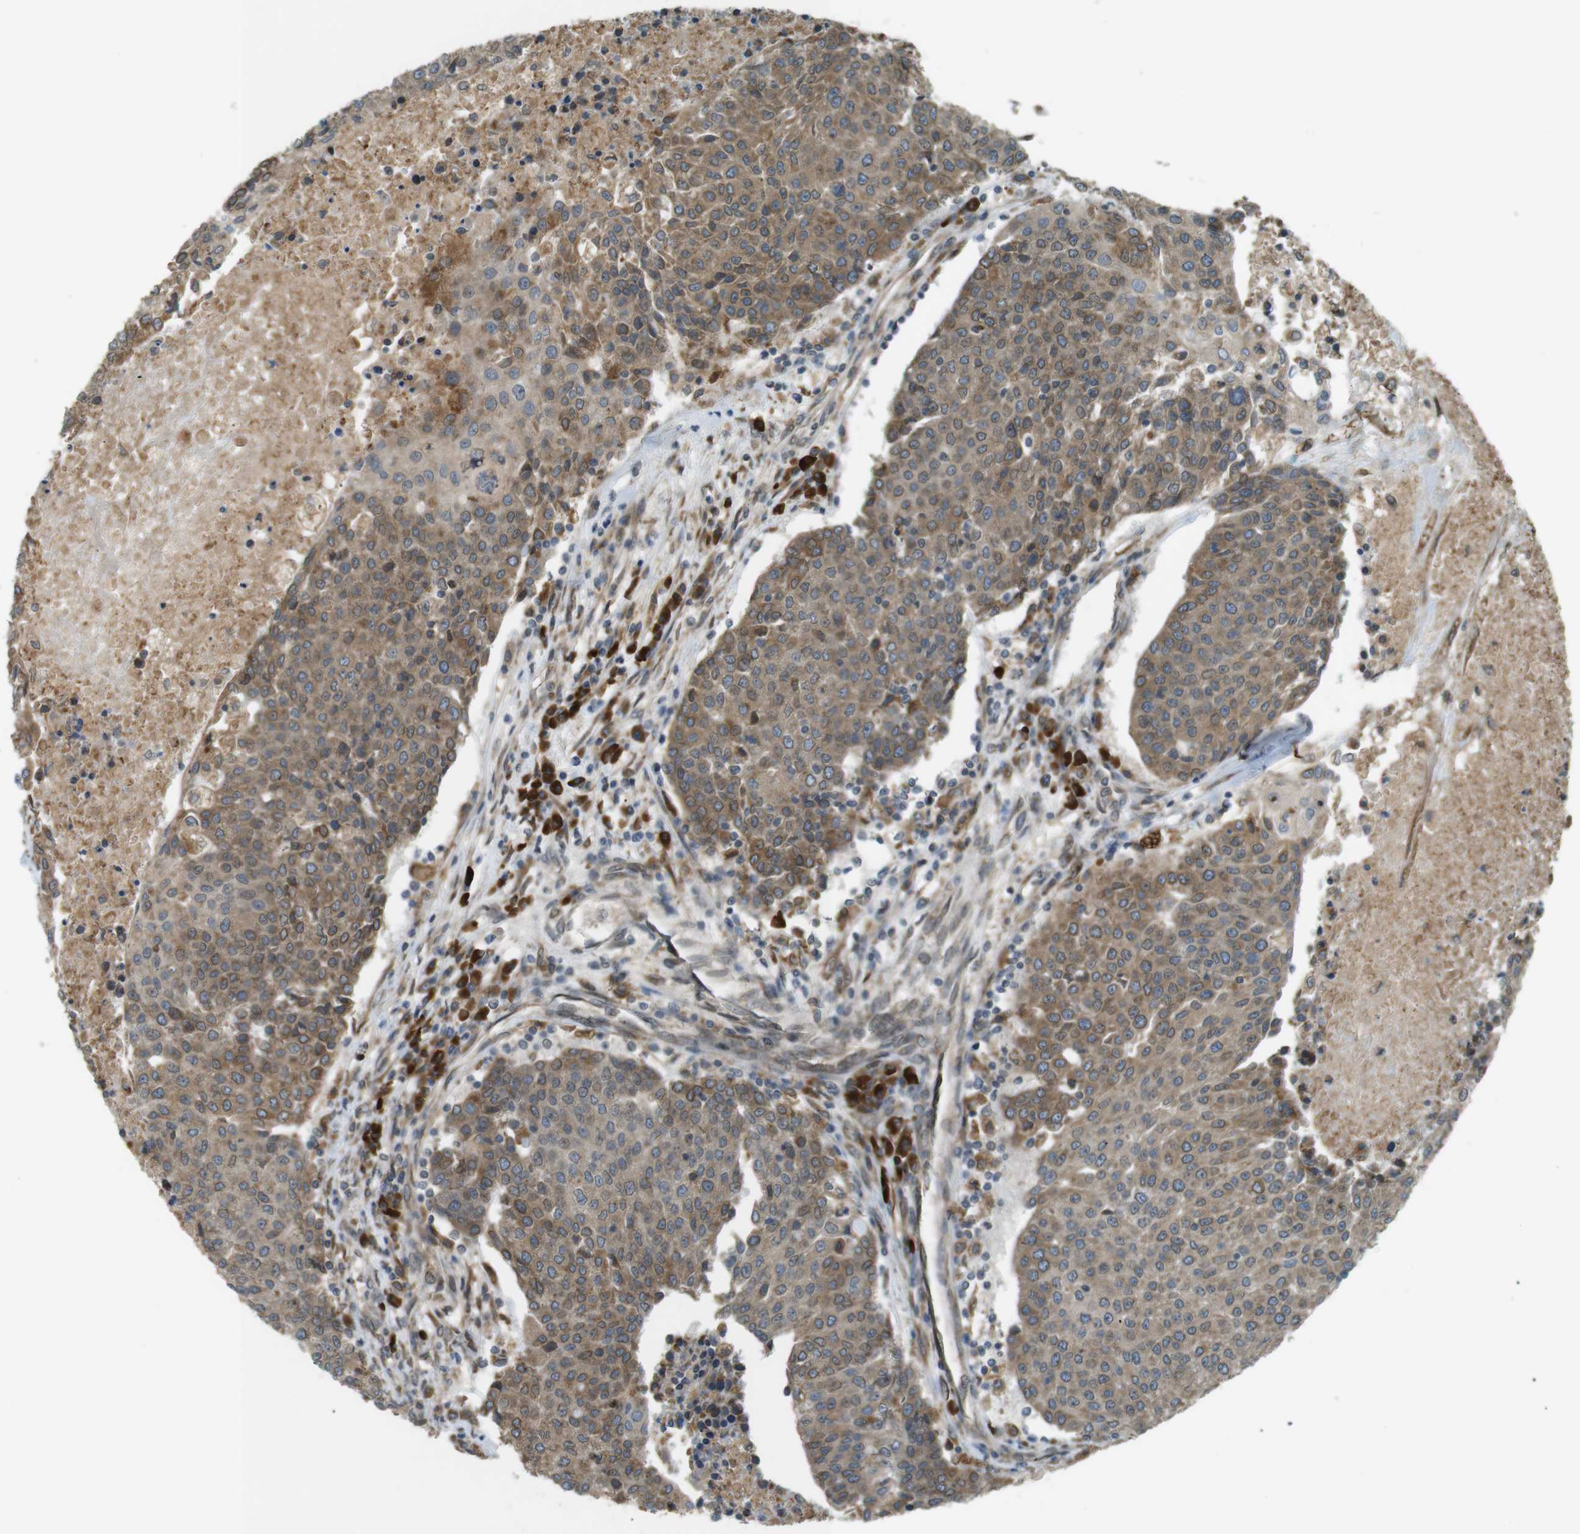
{"staining": {"intensity": "moderate", "quantity": ">75%", "location": "cytoplasmic/membranous"}, "tissue": "urothelial cancer", "cell_type": "Tumor cells", "image_type": "cancer", "snomed": [{"axis": "morphology", "description": "Urothelial carcinoma, High grade"}, {"axis": "topography", "description": "Urinary bladder"}], "caption": "Protein analysis of urothelial cancer tissue displays moderate cytoplasmic/membranous positivity in about >75% of tumor cells.", "gene": "TMED4", "patient": {"sex": "female", "age": 85}}